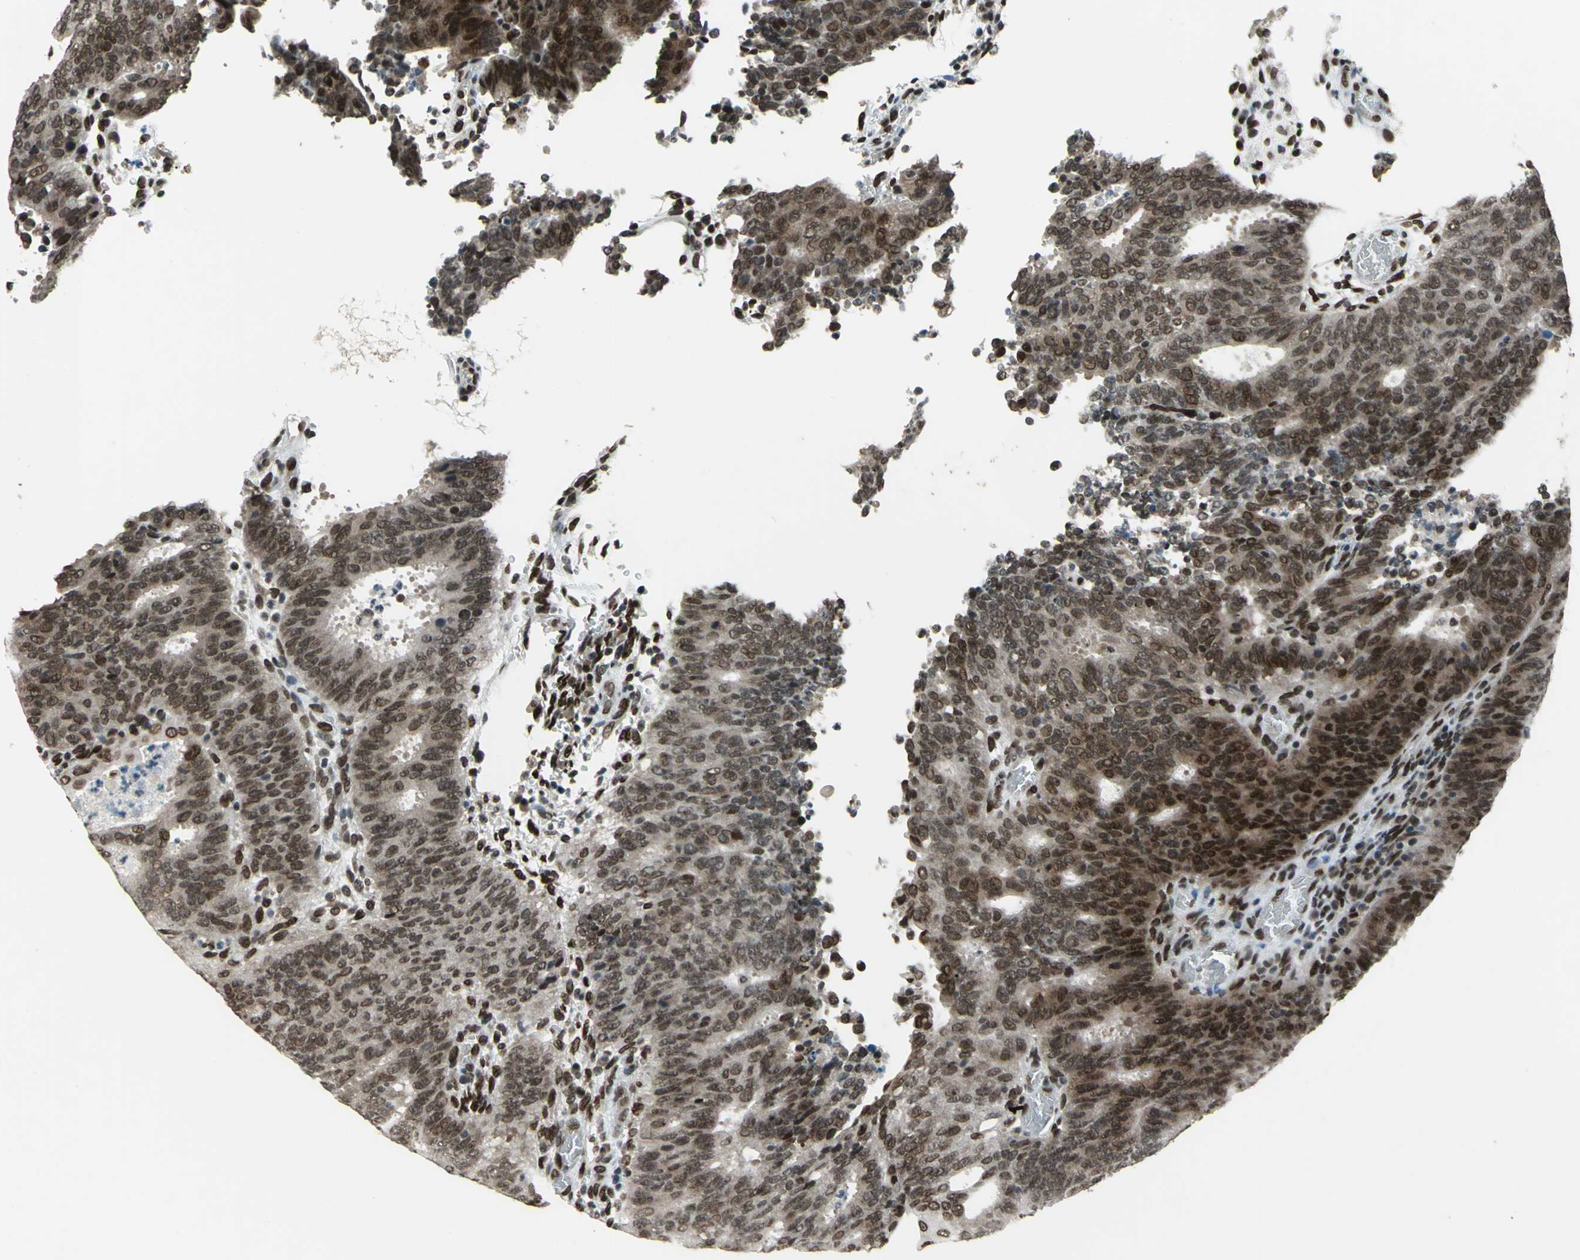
{"staining": {"intensity": "strong", "quantity": ">75%", "location": "cytoplasmic/membranous,nuclear"}, "tissue": "cervical cancer", "cell_type": "Tumor cells", "image_type": "cancer", "snomed": [{"axis": "morphology", "description": "Adenocarcinoma, NOS"}, {"axis": "topography", "description": "Cervix"}], "caption": "Cervical adenocarcinoma stained with DAB IHC exhibits high levels of strong cytoplasmic/membranous and nuclear staining in approximately >75% of tumor cells.", "gene": "ISY1", "patient": {"sex": "female", "age": 44}}